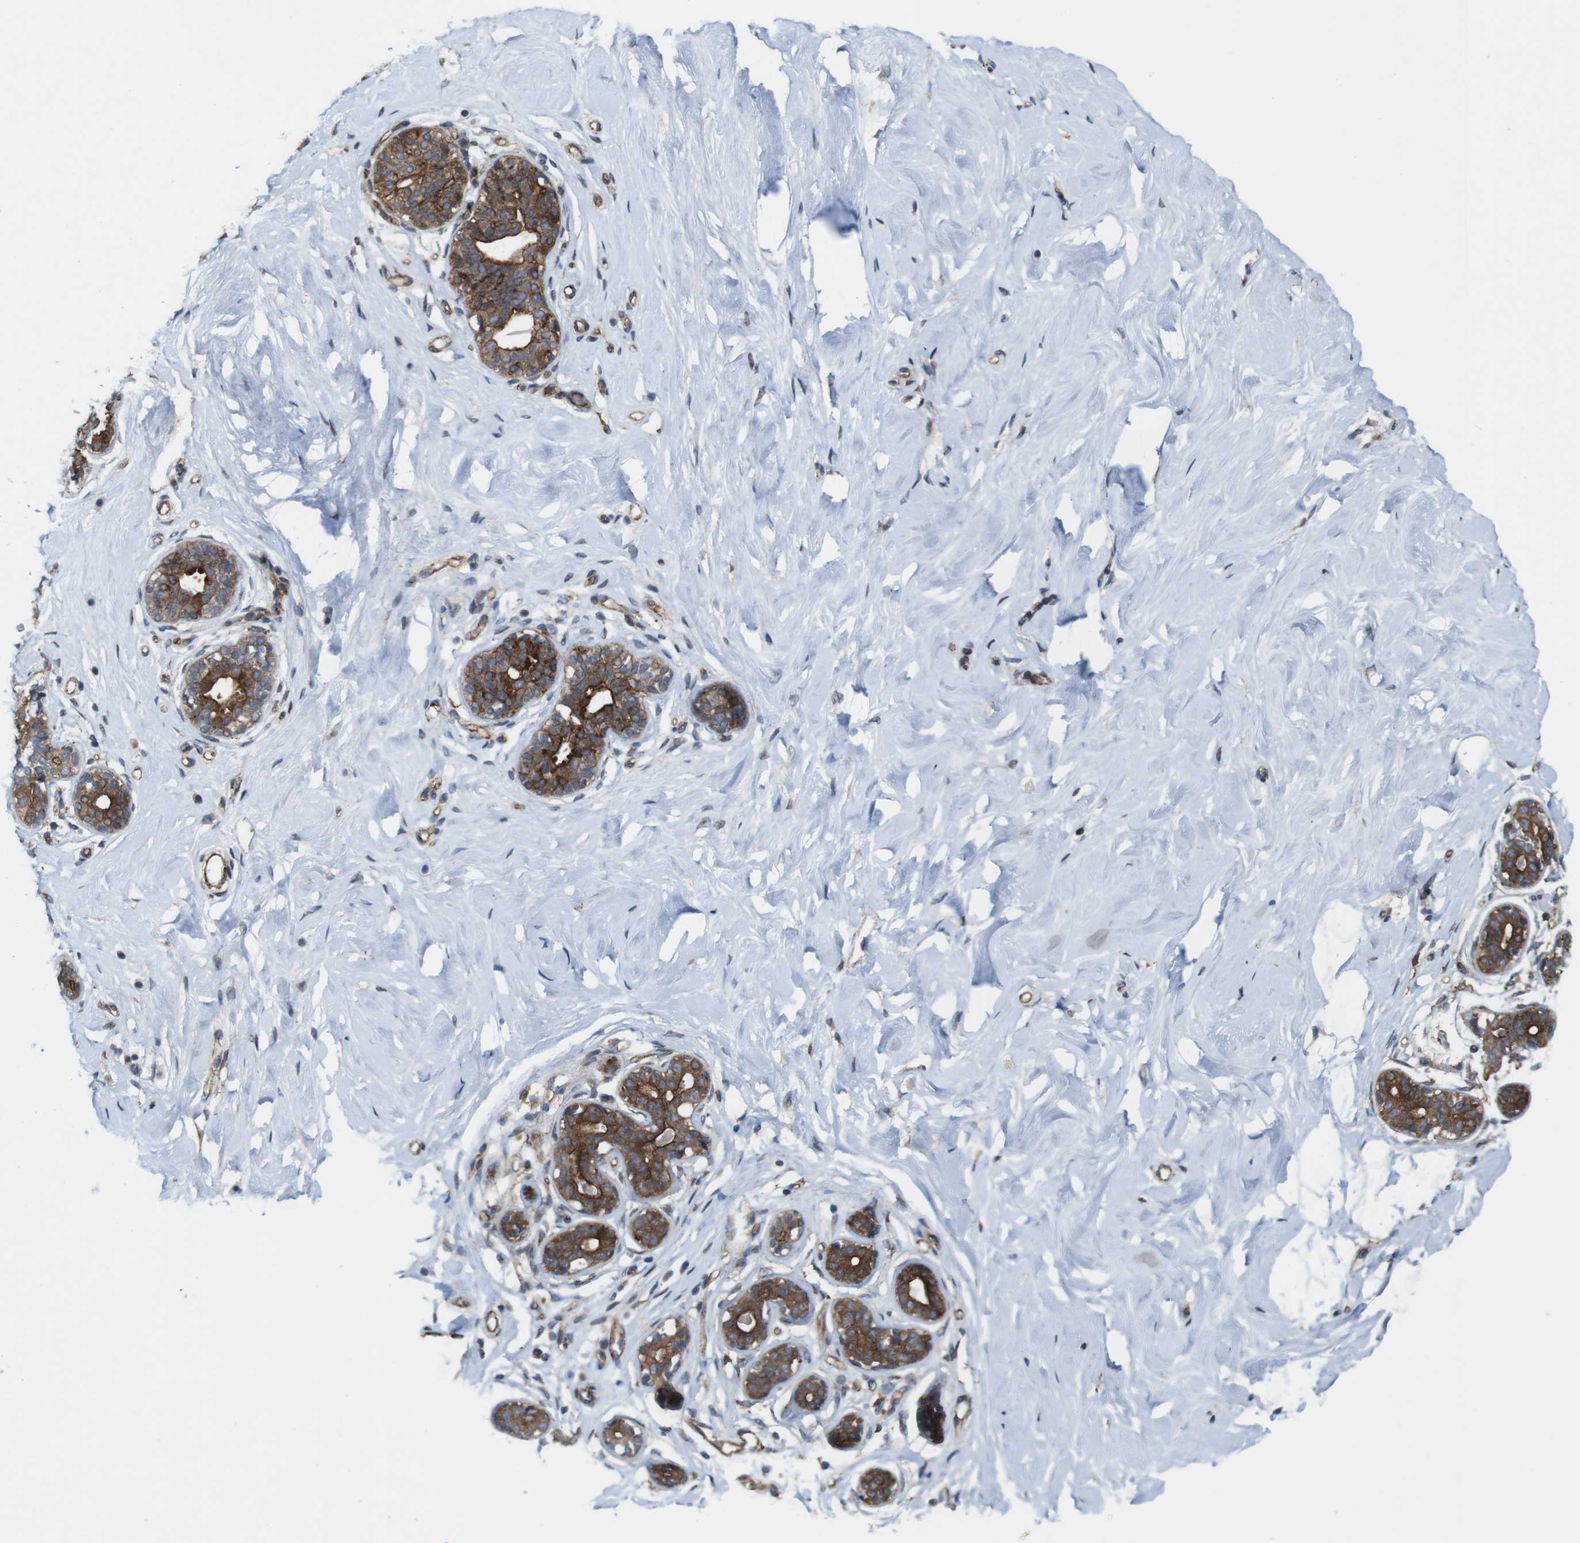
{"staining": {"intensity": "negative", "quantity": "none", "location": "none"}, "tissue": "breast", "cell_type": "Adipocytes", "image_type": "normal", "snomed": [{"axis": "morphology", "description": "Normal tissue, NOS"}, {"axis": "topography", "description": "Breast"}], "caption": "Immunohistochemical staining of benign breast exhibits no significant expression in adipocytes.", "gene": "PTGER4", "patient": {"sex": "female", "age": 23}}